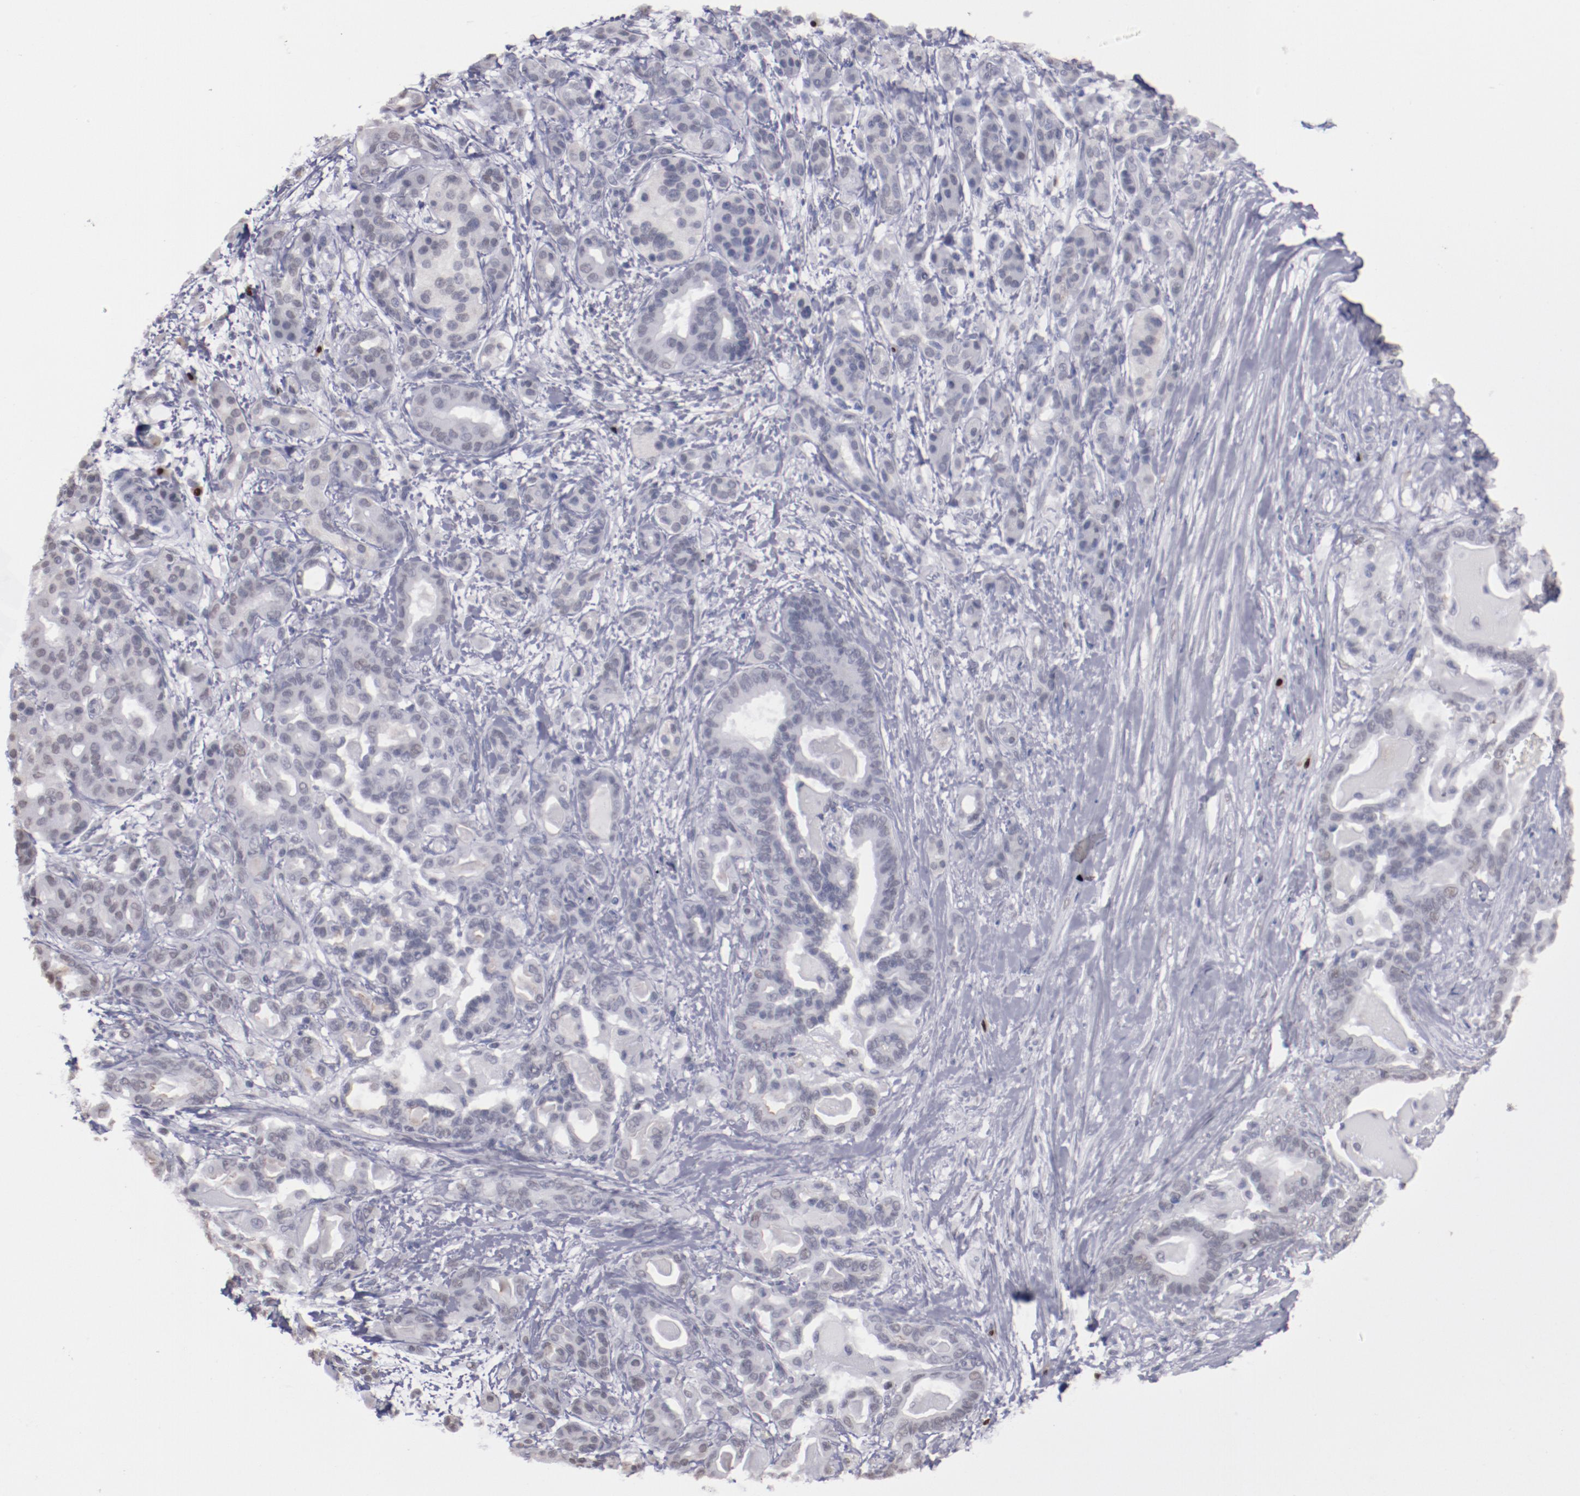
{"staining": {"intensity": "negative", "quantity": "none", "location": "none"}, "tissue": "pancreatic cancer", "cell_type": "Tumor cells", "image_type": "cancer", "snomed": [{"axis": "morphology", "description": "Adenocarcinoma, NOS"}, {"axis": "topography", "description": "Pancreas"}], "caption": "Tumor cells are negative for brown protein staining in pancreatic cancer (adenocarcinoma).", "gene": "IRF4", "patient": {"sex": "male", "age": 63}}